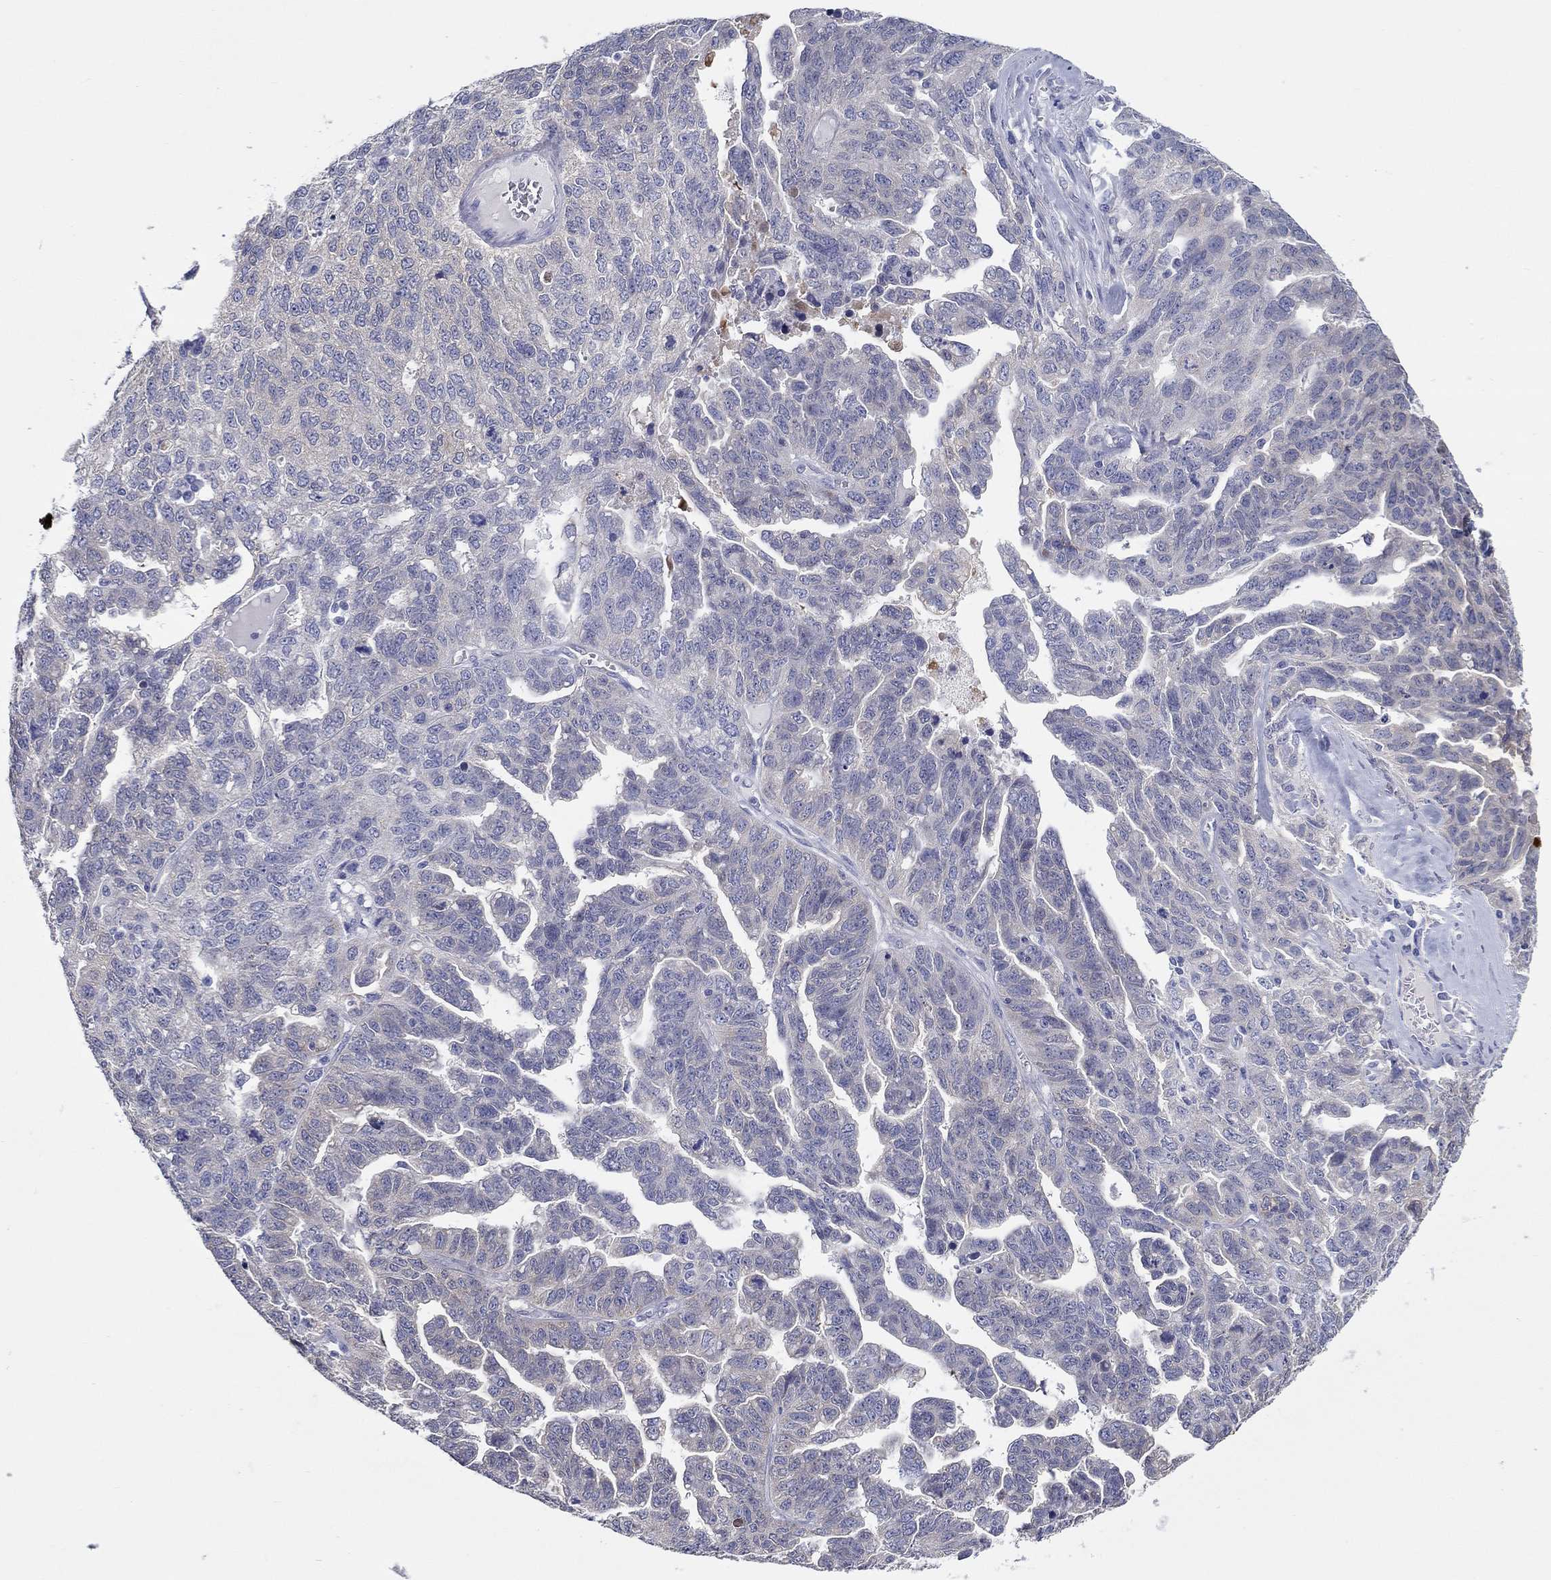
{"staining": {"intensity": "moderate", "quantity": "25%-75%", "location": "cytoplasmic/membranous"}, "tissue": "ovarian cancer", "cell_type": "Tumor cells", "image_type": "cancer", "snomed": [{"axis": "morphology", "description": "Cystadenocarcinoma, serous, NOS"}, {"axis": "topography", "description": "Ovary"}], "caption": "Serous cystadenocarcinoma (ovarian) stained with a brown dye displays moderate cytoplasmic/membranous positive expression in about 25%-75% of tumor cells.", "gene": "ERMP1", "patient": {"sex": "female", "age": 71}}